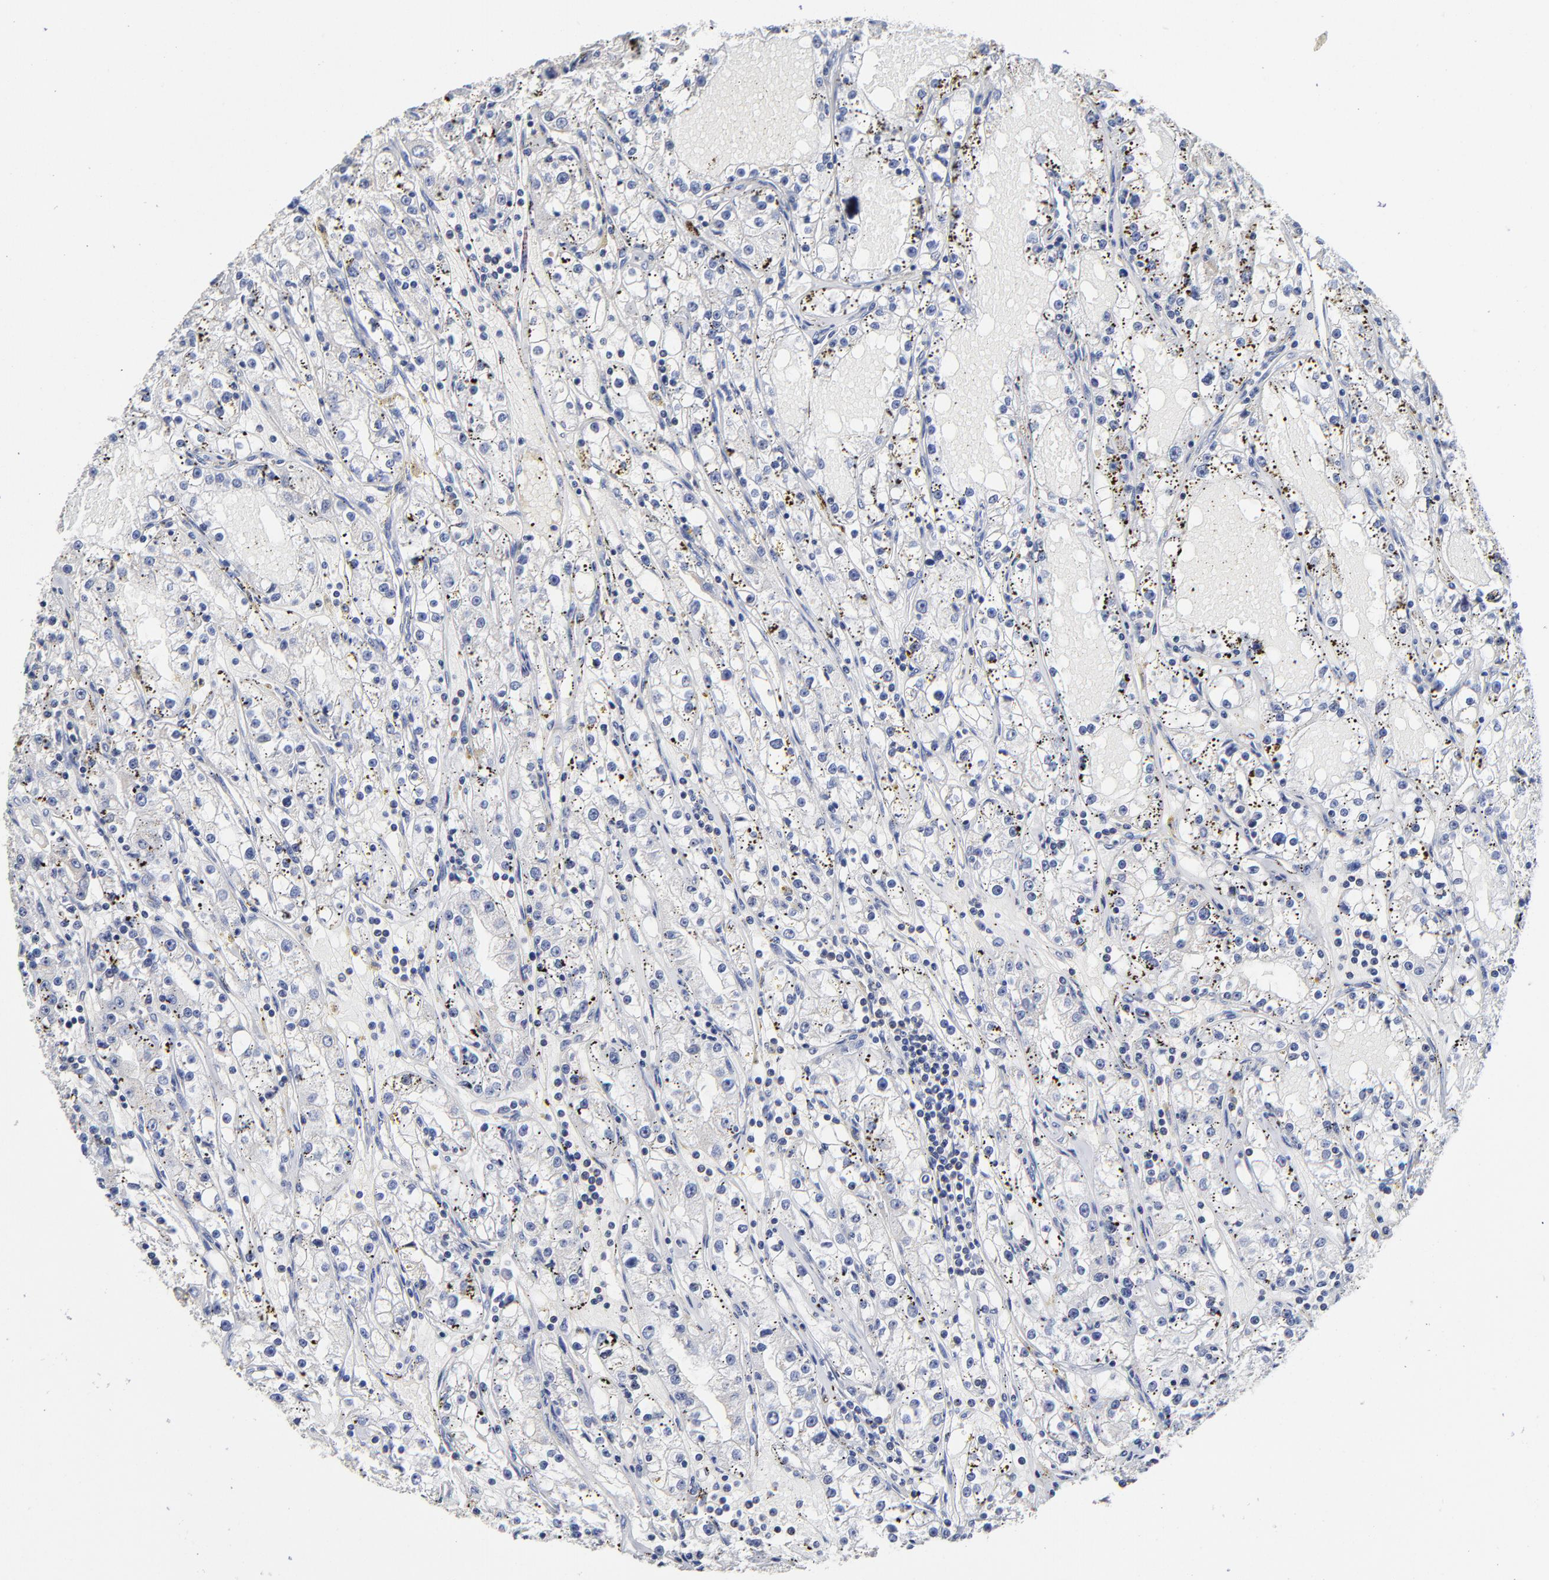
{"staining": {"intensity": "negative", "quantity": "none", "location": "none"}, "tissue": "renal cancer", "cell_type": "Tumor cells", "image_type": "cancer", "snomed": [{"axis": "morphology", "description": "Adenocarcinoma, NOS"}, {"axis": "topography", "description": "Kidney"}], "caption": "A high-resolution histopathology image shows IHC staining of adenocarcinoma (renal), which shows no significant staining in tumor cells.", "gene": "TRAT1", "patient": {"sex": "male", "age": 56}}